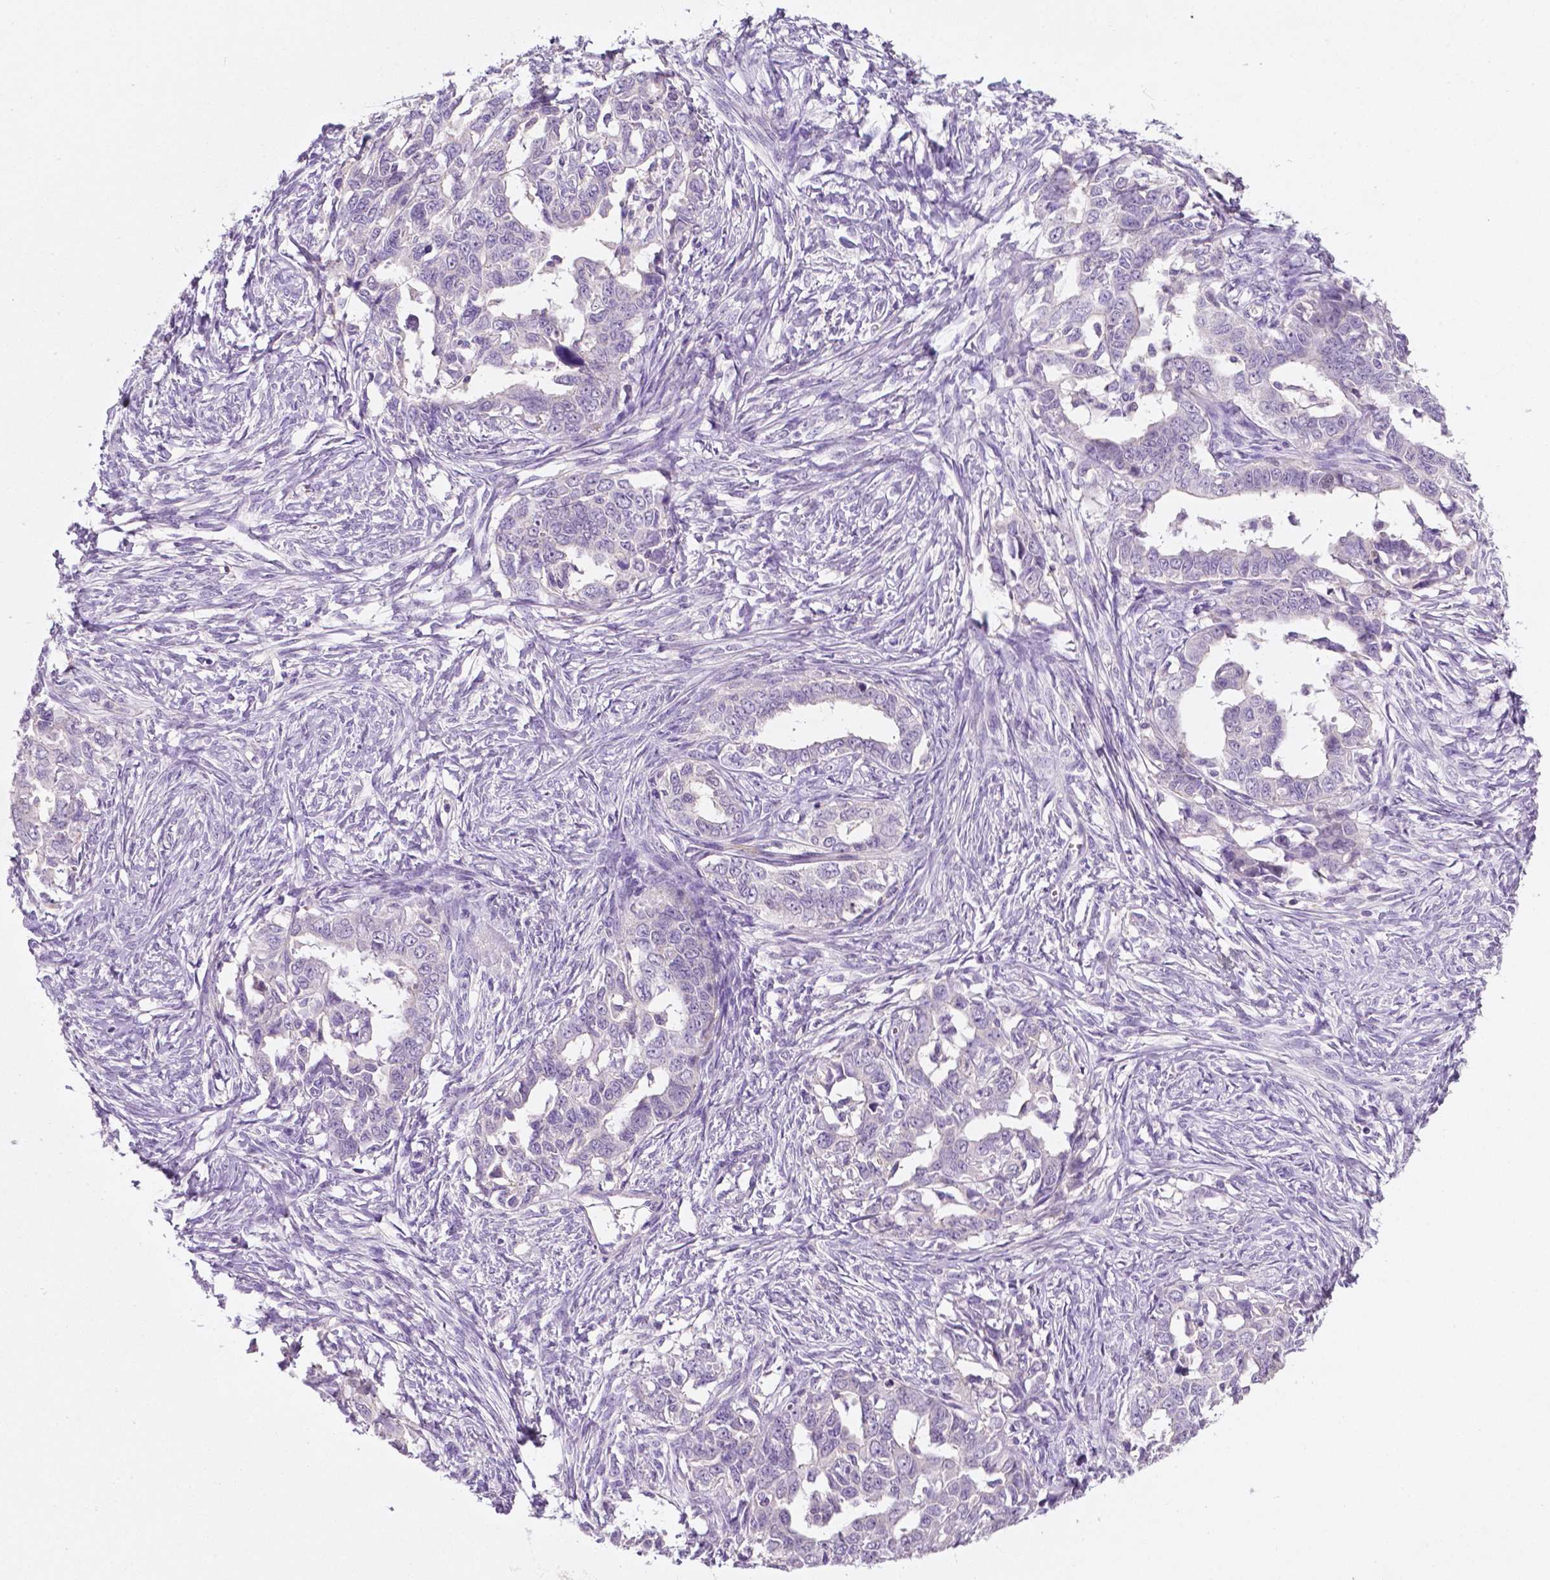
{"staining": {"intensity": "negative", "quantity": "none", "location": "none"}, "tissue": "ovarian cancer", "cell_type": "Tumor cells", "image_type": "cancer", "snomed": [{"axis": "morphology", "description": "Cystadenocarcinoma, serous, NOS"}, {"axis": "topography", "description": "Ovary"}], "caption": "The immunohistochemistry (IHC) micrograph has no significant expression in tumor cells of ovarian serous cystadenocarcinoma tissue.", "gene": "EGFR", "patient": {"sex": "female", "age": 69}}